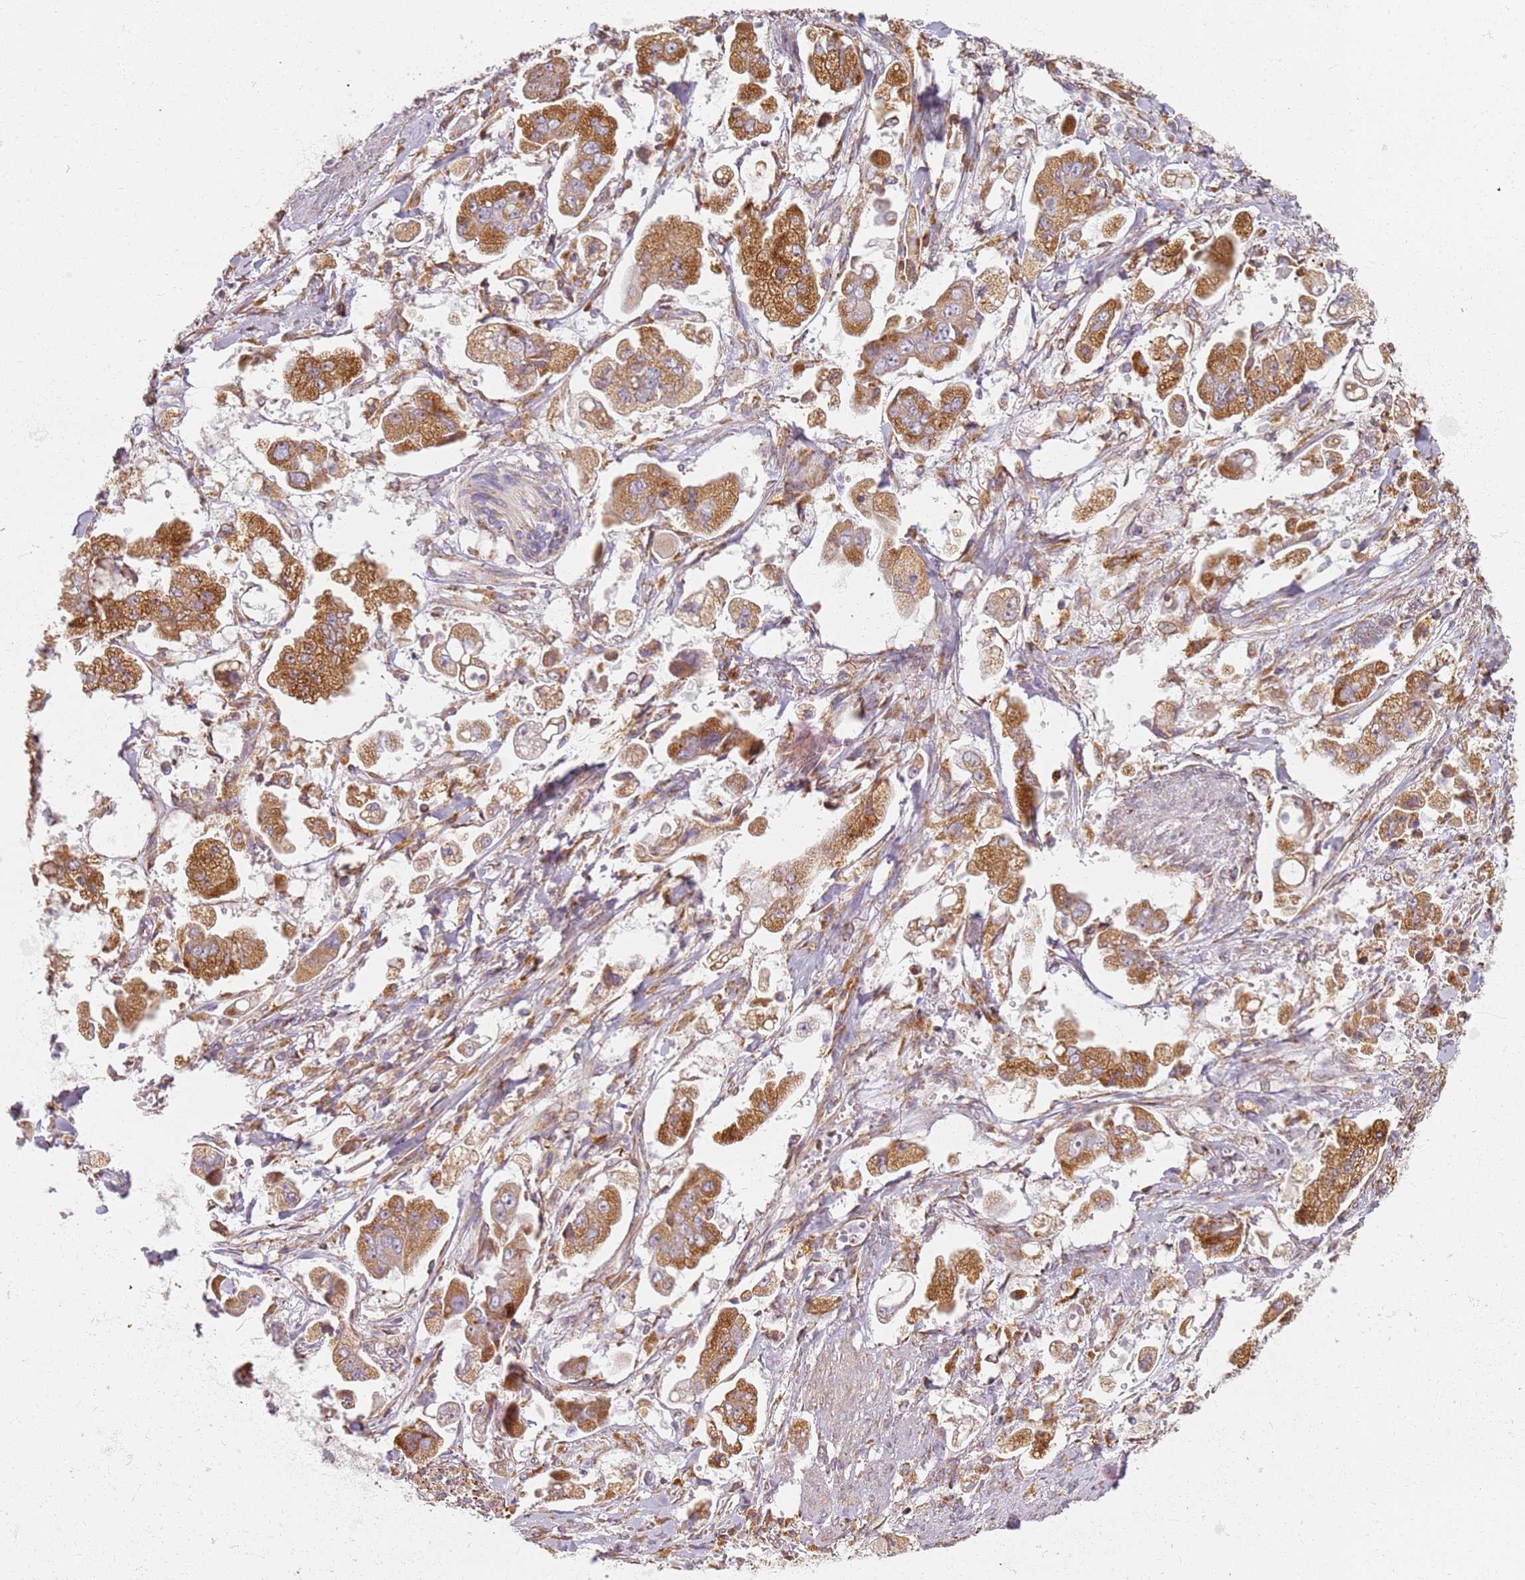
{"staining": {"intensity": "moderate", "quantity": ">75%", "location": "cytoplasmic/membranous"}, "tissue": "stomach cancer", "cell_type": "Tumor cells", "image_type": "cancer", "snomed": [{"axis": "morphology", "description": "Adenocarcinoma, NOS"}, {"axis": "topography", "description": "Stomach"}], "caption": "Human stomach adenocarcinoma stained with a protein marker demonstrates moderate staining in tumor cells.", "gene": "PROKR2", "patient": {"sex": "male", "age": 62}}